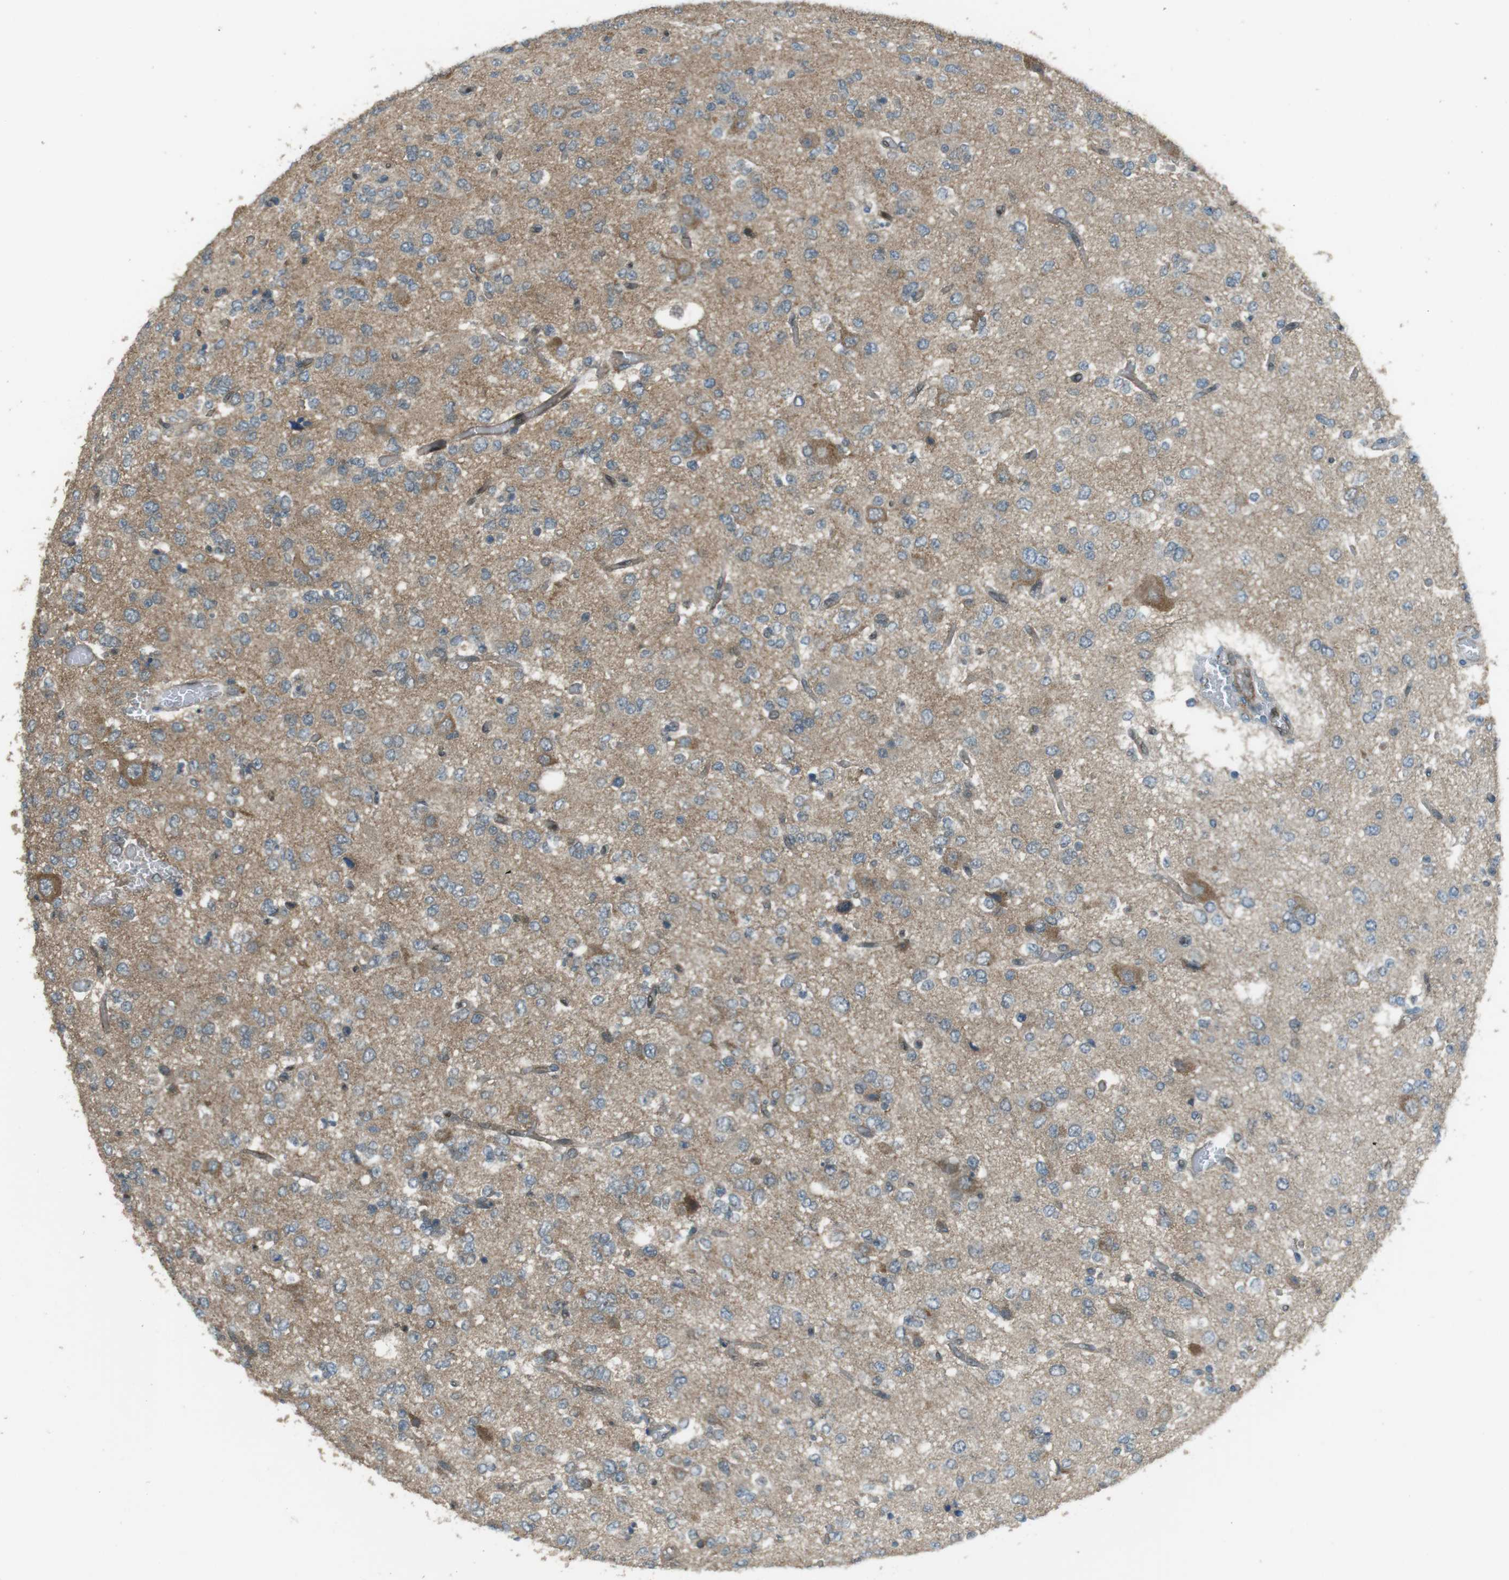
{"staining": {"intensity": "moderate", "quantity": "<25%", "location": "cytoplasmic/membranous"}, "tissue": "glioma", "cell_type": "Tumor cells", "image_type": "cancer", "snomed": [{"axis": "morphology", "description": "Glioma, malignant, Low grade"}, {"axis": "topography", "description": "Brain"}], "caption": "Human glioma stained with a protein marker shows moderate staining in tumor cells.", "gene": "MFAP3", "patient": {"sex": "male", "age": 38}}